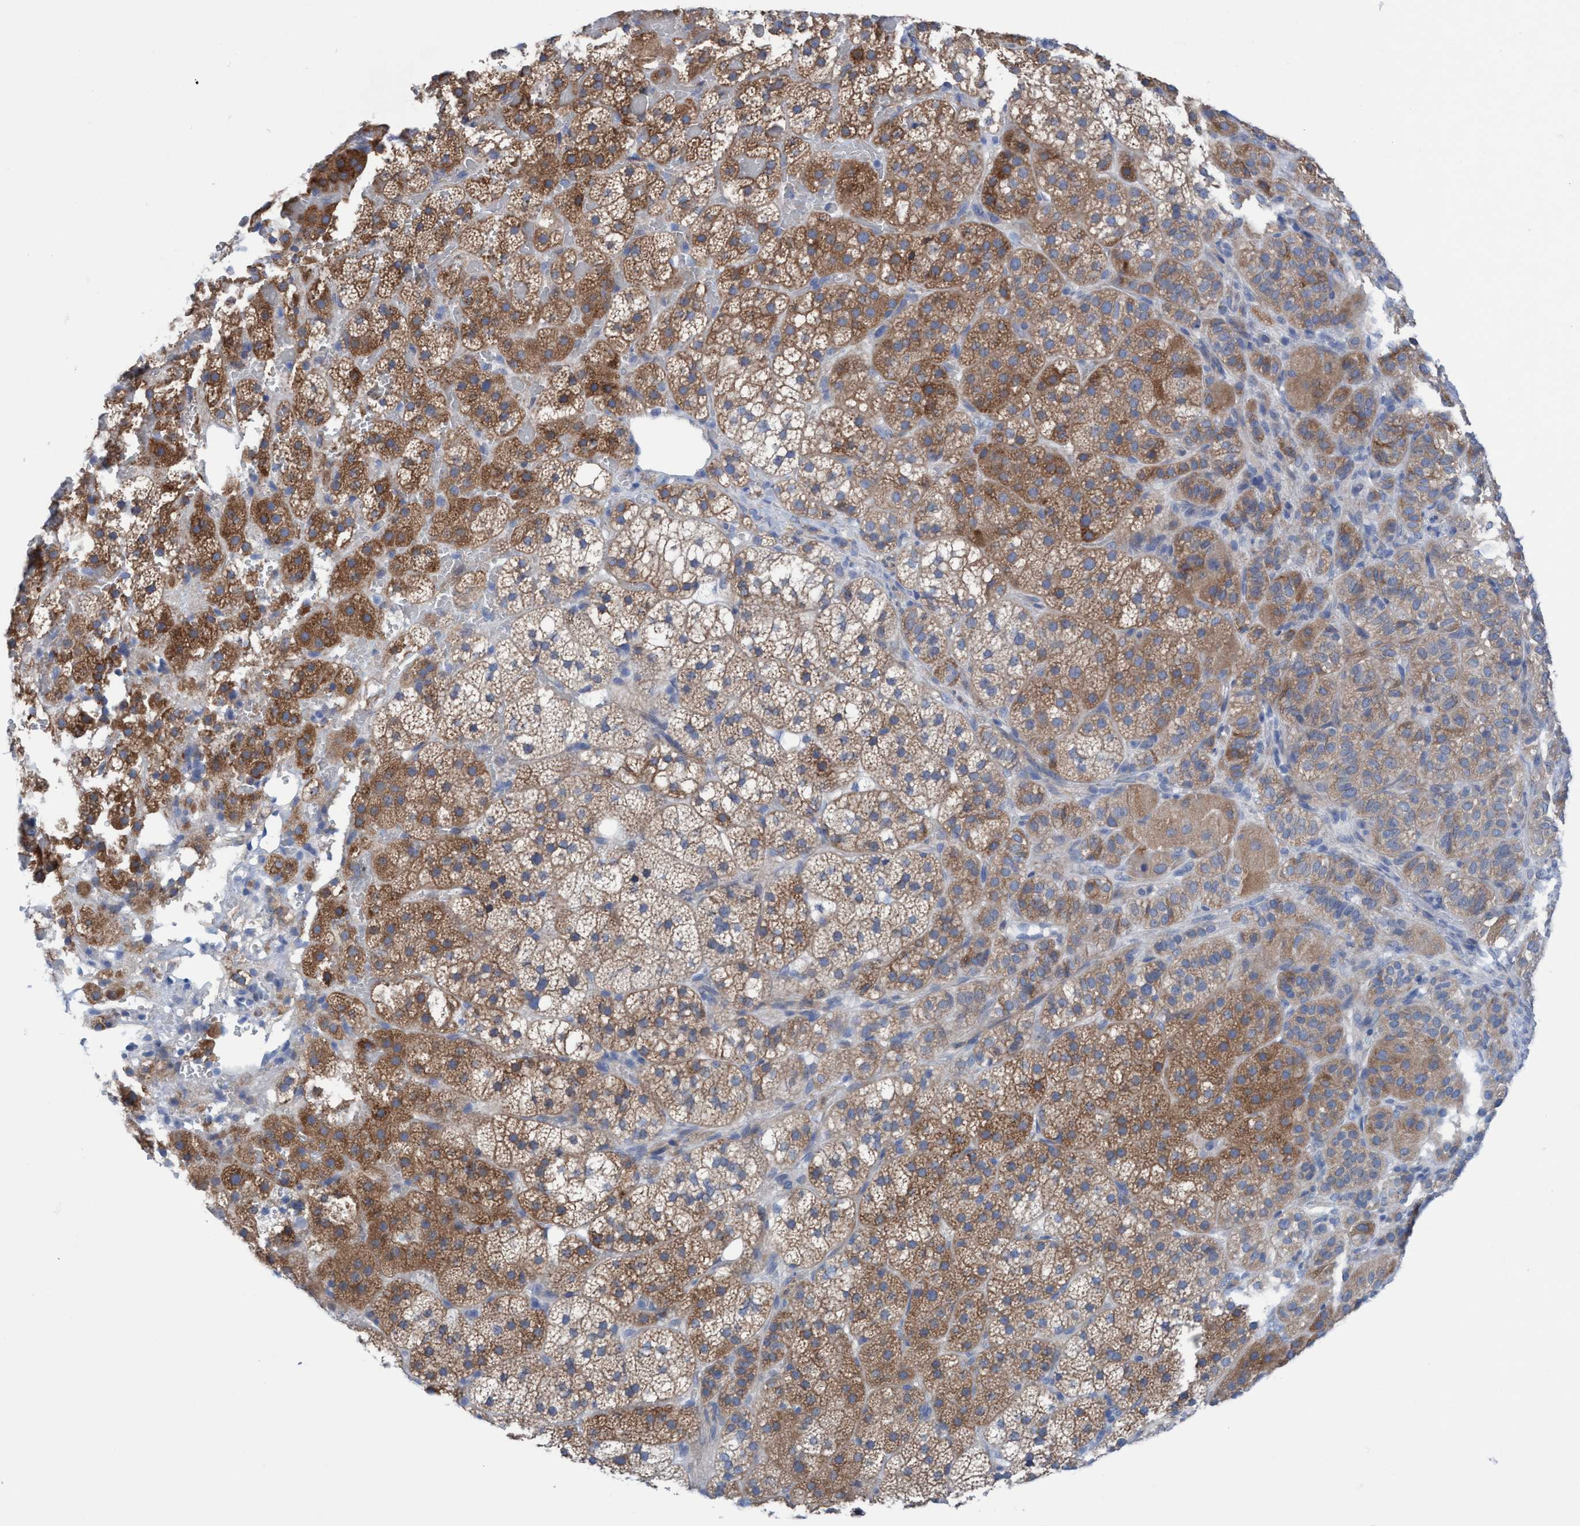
{"staining": {"intensity": "moderate", "quantity": ">75%", "location": "cytoplasmic/membranous"}, "tissue": "adrenal gland", "cell_type": "Glandular cells", "image_type": "normal", "snomed": [{"axis": "morphology", "description": "Normal tissue, NOS"}, {"axis": "topography", "description": "Adrenal gland"}], "caption": "Glandular cells reveal medium levels of moderate cytoplasmic/membranous staining in approximately >75% of cells in benign adrenal gland.", "gene": "RSAD1", "patient": {"sex": "female", "age": 59}}